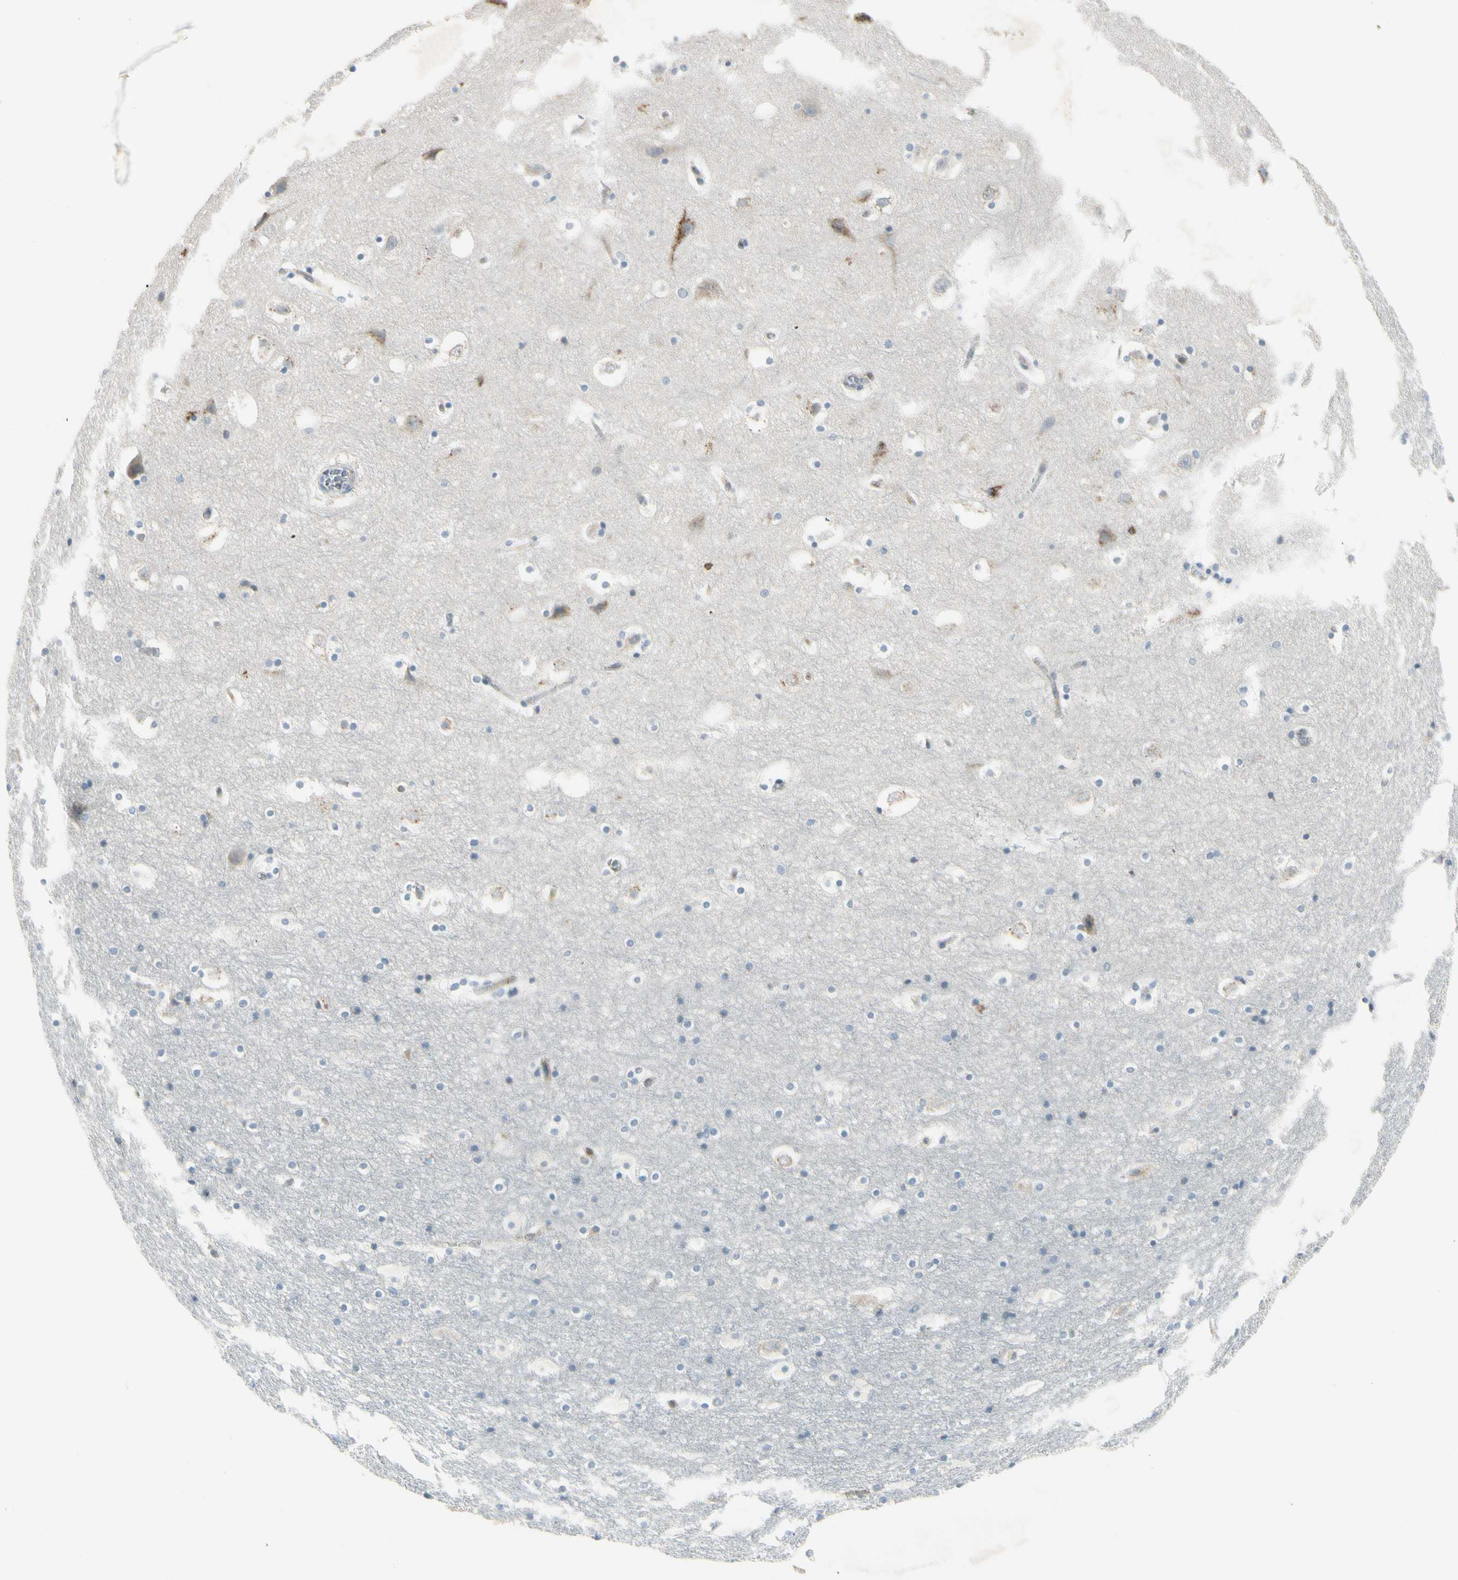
{"staining": {"intensity": "weak", "quantity": "<25%", "location": "cytoplasmic/membranous"}, "tissue": "hippocampus", "cell_type": "Glial cells", "image_type": "normal", "snomed": [{"axis": "morphology", "description": "Normal tissue, NOS"}, {"axis": "topography", "description": "Hippocampus"}], "caption": "The immunohistochemistry image has no significant expression in glial cells of hippocampus.", "gene": "MANSC1", "patient": {"sex": "male", "age": 45}}